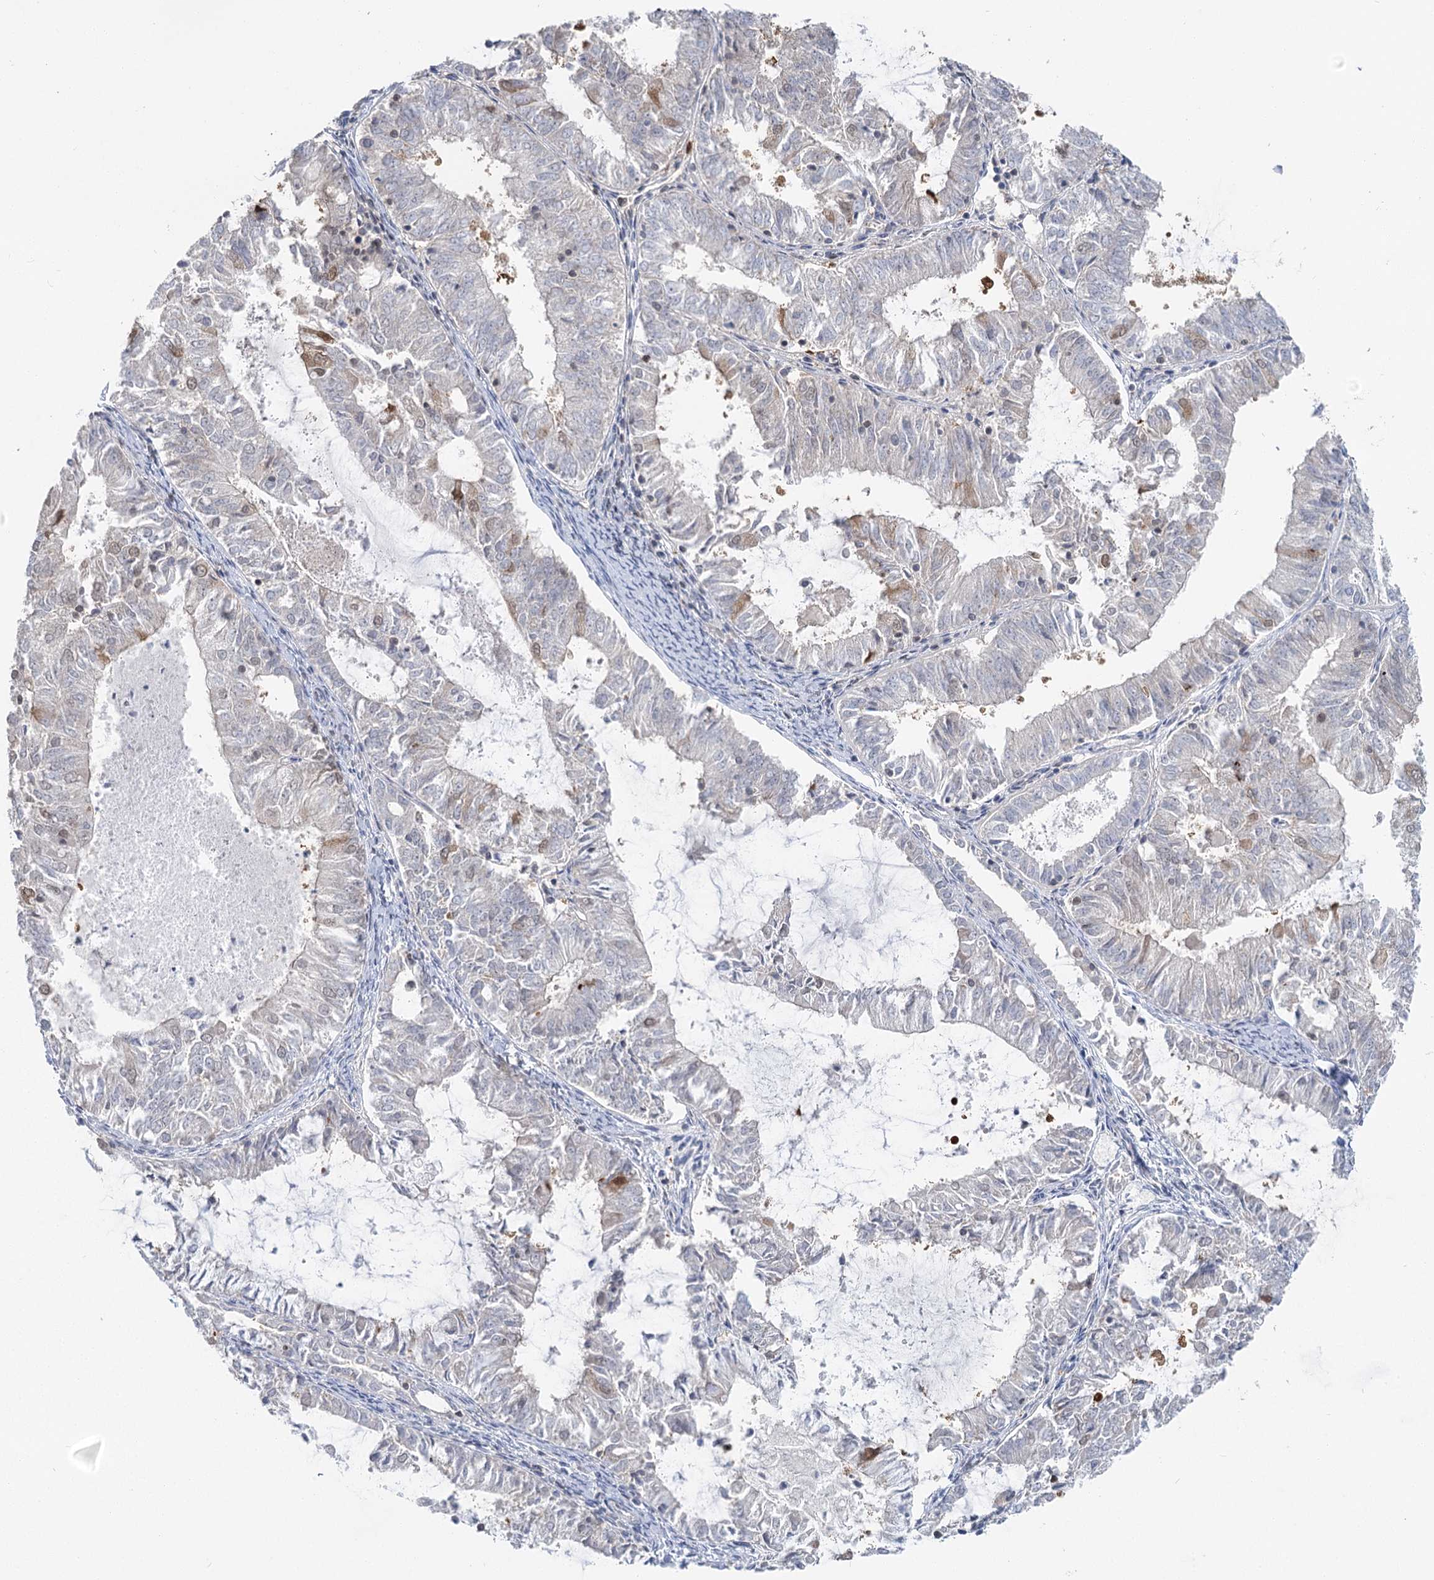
{"staining": {"intensity": "negative", "quantity": "none", "location": "none"}, "tissue": "endometrial cancer", "cell_type": "Tumor cells", "image_type": "cancer", "snomed": [{"axis": "morphology", "description": "Adenocarcinoma, NOS"}, {"axis": "topography", "description": "Endometrium"}], "caption": "The histopathology image reveals no staining of tumor cells in endometrial adenocarcinoma. (Stains: DAB immunohistochemistry with hematoxylin counter stain, Microscopy: brightfield microscopy at high magnification).", "gene": "PDS5A", "patient": {"sex": "female", "age": 57}}